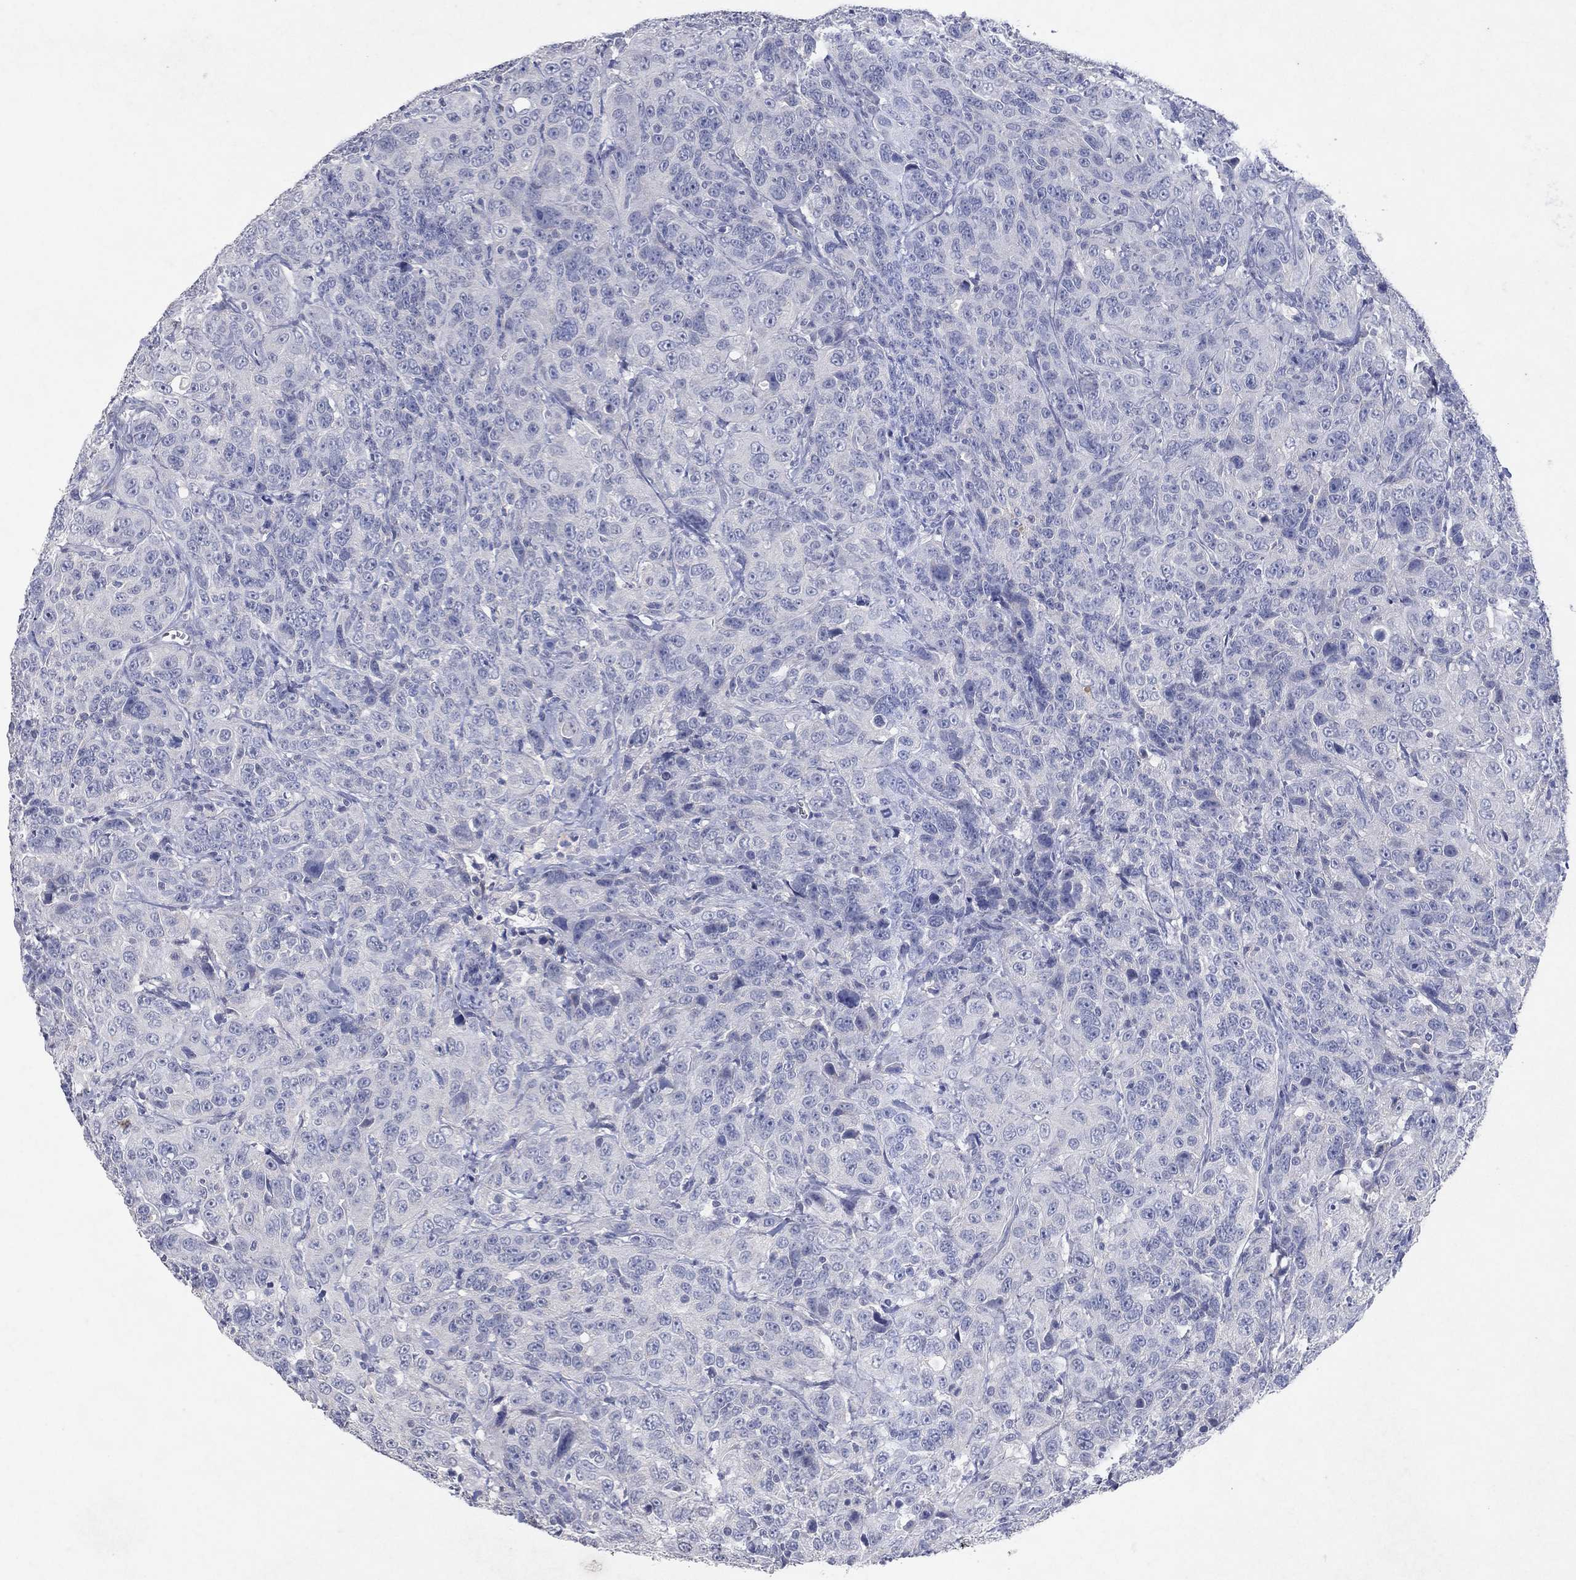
{"staining": {"intensity": "negative", "quantity": "none", "location": "none"}, "tissue": "urothelial cancer", "cell_type": "Tumor cells", "image_type": "cancer", "snomed": [{"axis": "morphology", "description": "Urothelial carcinoma, NOS"}, {"axis": "morphology", "description": "Urothelial carcinoma, High grade"}, {"axis": "topography", "description": "Urinary bladder"}], "caption": "Tumor cells are negative for brown protein staining in transitional cell carcinoma.", "gene": "KRT40", "patient": {"sex": "female", "age": 73}}